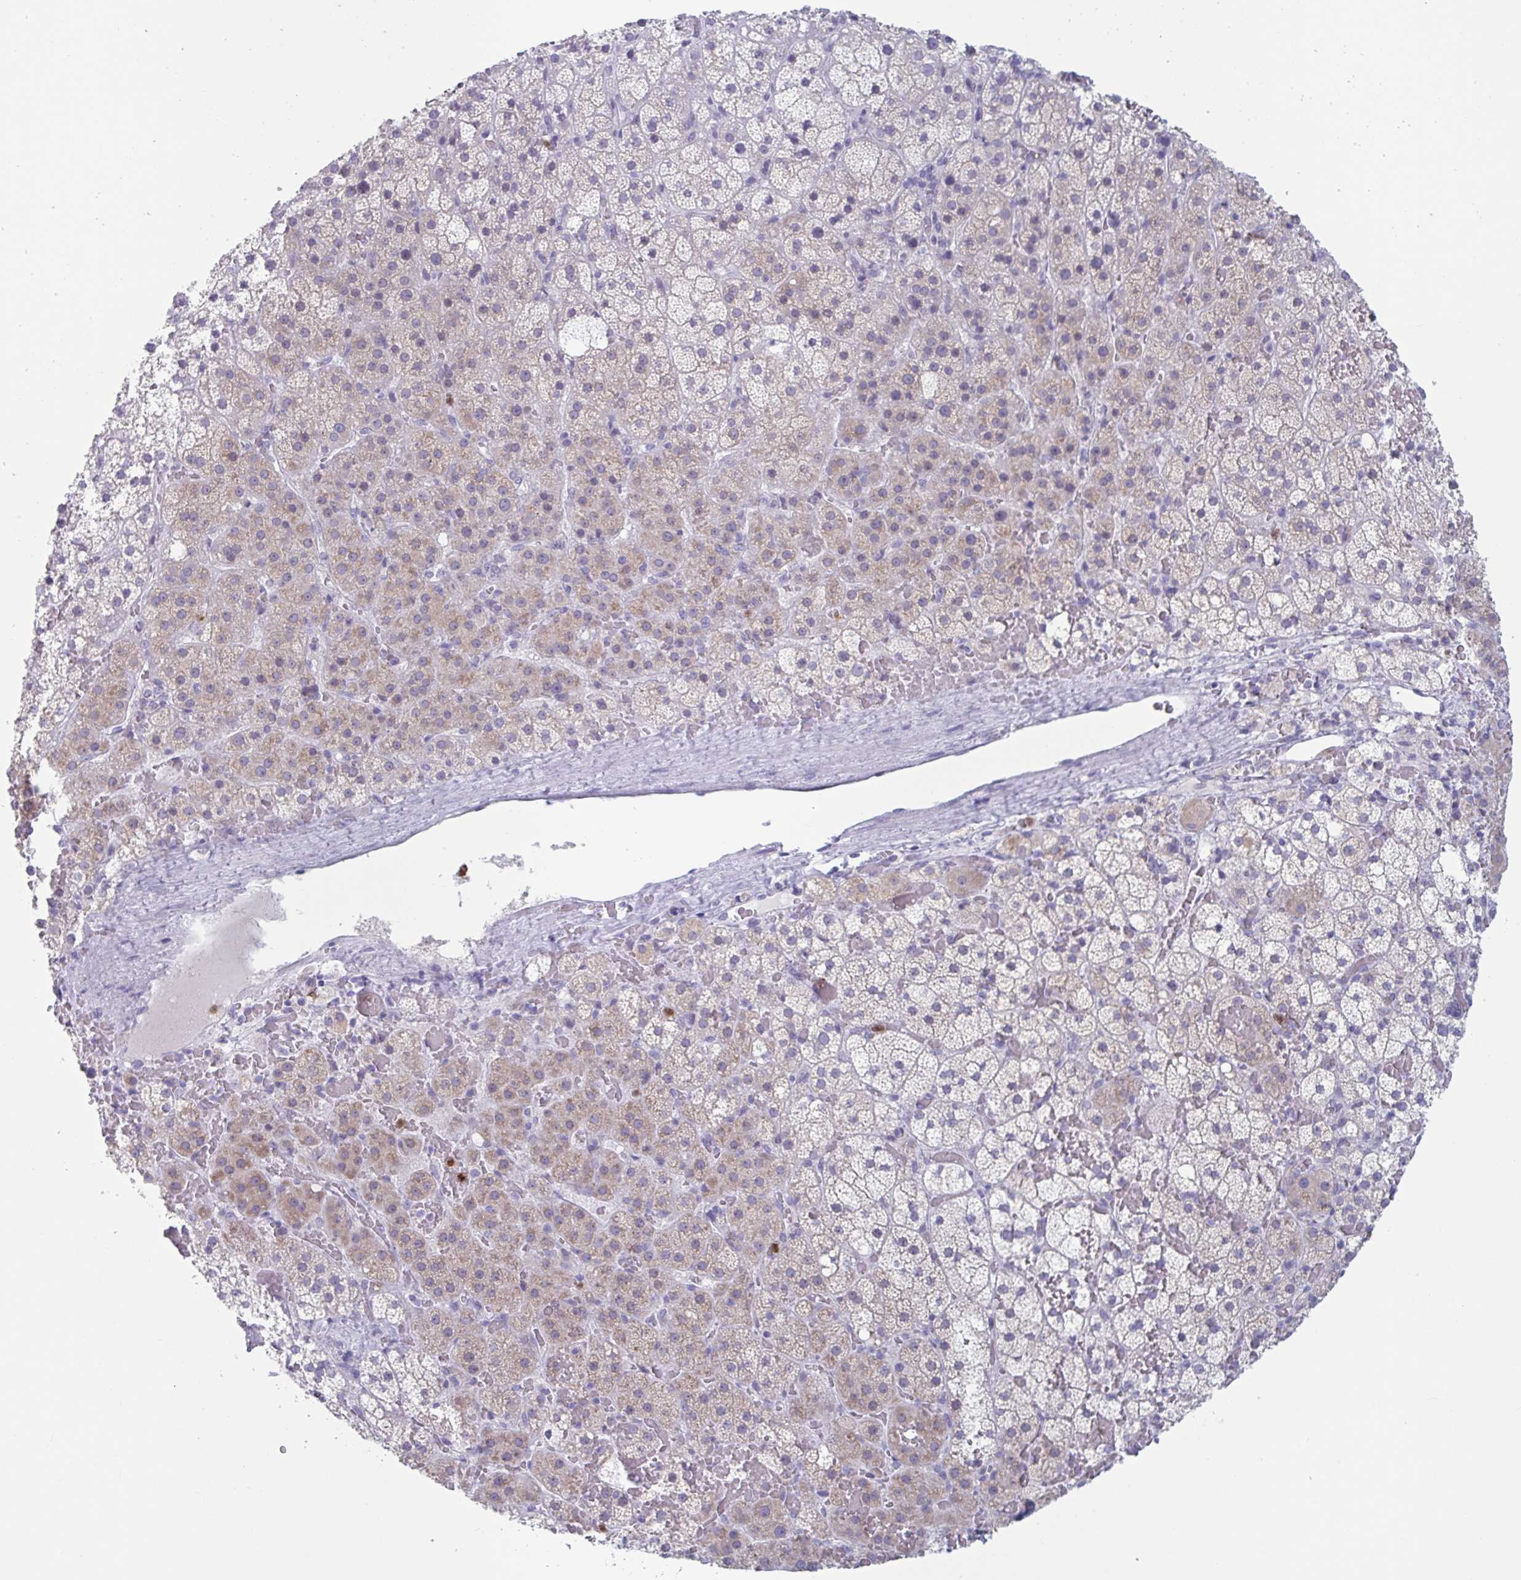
{"staining": {"intensity": "weak", "quantity": "25%-75%", "location": "cytoplasmic/membranous"}, "tissue": "adrenal gland", "cell_type": "Glandular cells", "image_type": "normal", "snomed": [{"axis": "morphology", "description": "Normal tissue, NOS"}, {"axis": "topography", "description": "Adrenal gland"}], "caption": "Weak cytoplasmic/membranous protein expression is seen in about 25%-75% of glandular cells in adrenal gland.", "gene": "CYP4F11", "patient": {"sex": "male", "age": 53}}